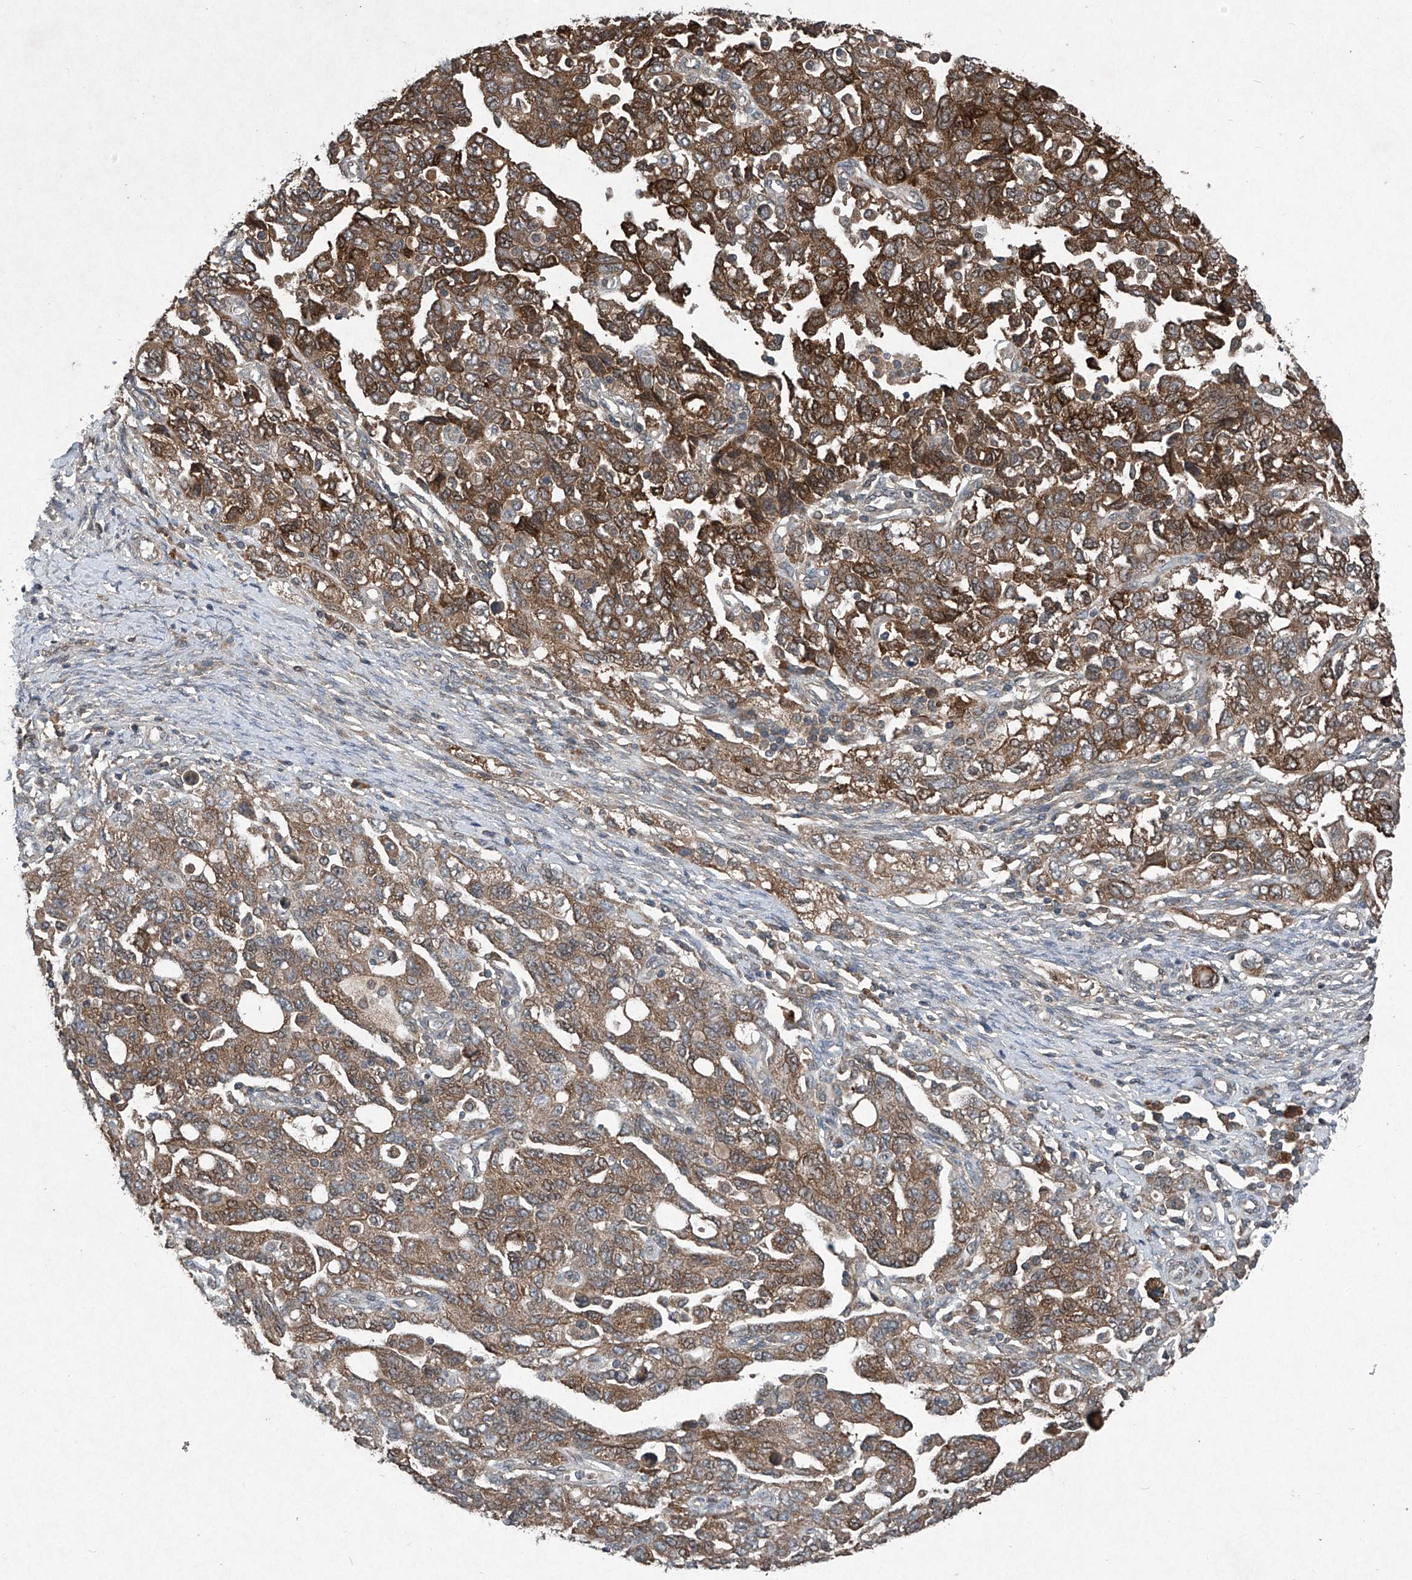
{"staining": {"intensity": "moderate", "quantity": ">75%", "location": "cytoplasmic/membranous"}, "tissue": "ovarian cancer", "cell_type": "Tumor cells", "image_type": "cancer", "snomed": [{"axis": "morphology", "description": "Carcinoma, NOS"}, {"axis": "morphology", "description": "Cystadenocarcinoma, serous, NOS"}, {"axis": "topography", "description": "Ovary"}], "caption": "This is a micrograph of immunohistochemistry staining of ovarian cancer, which shows moderate positivity in the cytoplasmic/membranous of tumor cells.", "gene": "SUMF2", "patient": {"sex": "female", "age": 69}}